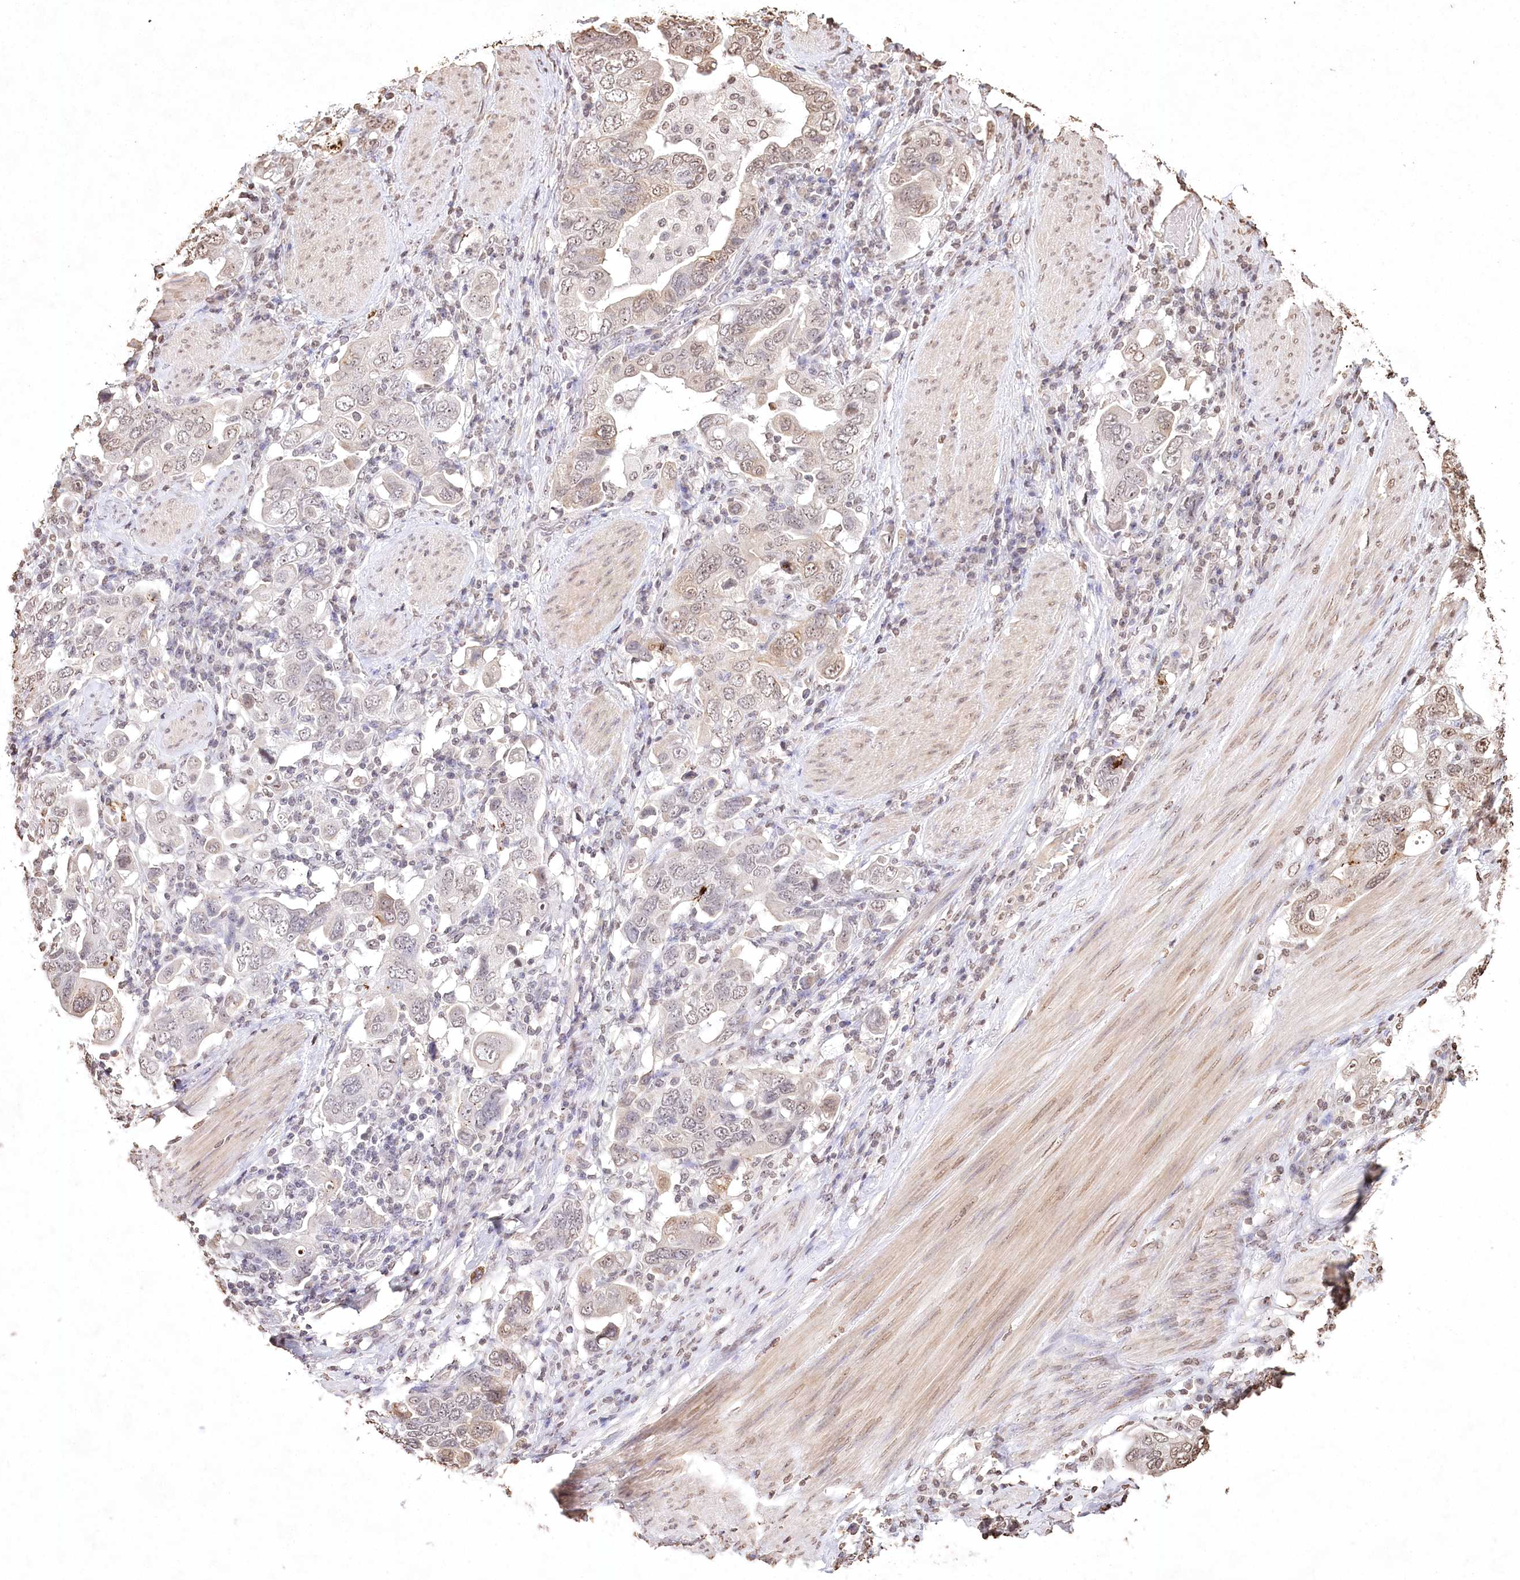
{"staining": {"intensity": "weak", "quantity": "25%-75%", "location": "cytoplasmic/membranous"}, "tissue": "stomach cancer", "cell_type": "Tumor cells", "image_type": "cancer", "snomed": [{"axis": "morphology", "description": "Adenocarcinoma, NOS"}, {"axis": "topography", "description": "Stomach, upper"}], "caption": "Stomach cancer stained with a protein marker exhibits weak staining in tumor cells.", "gene": "DMXL1", "patient": {"sex": "male", "age": 62}}